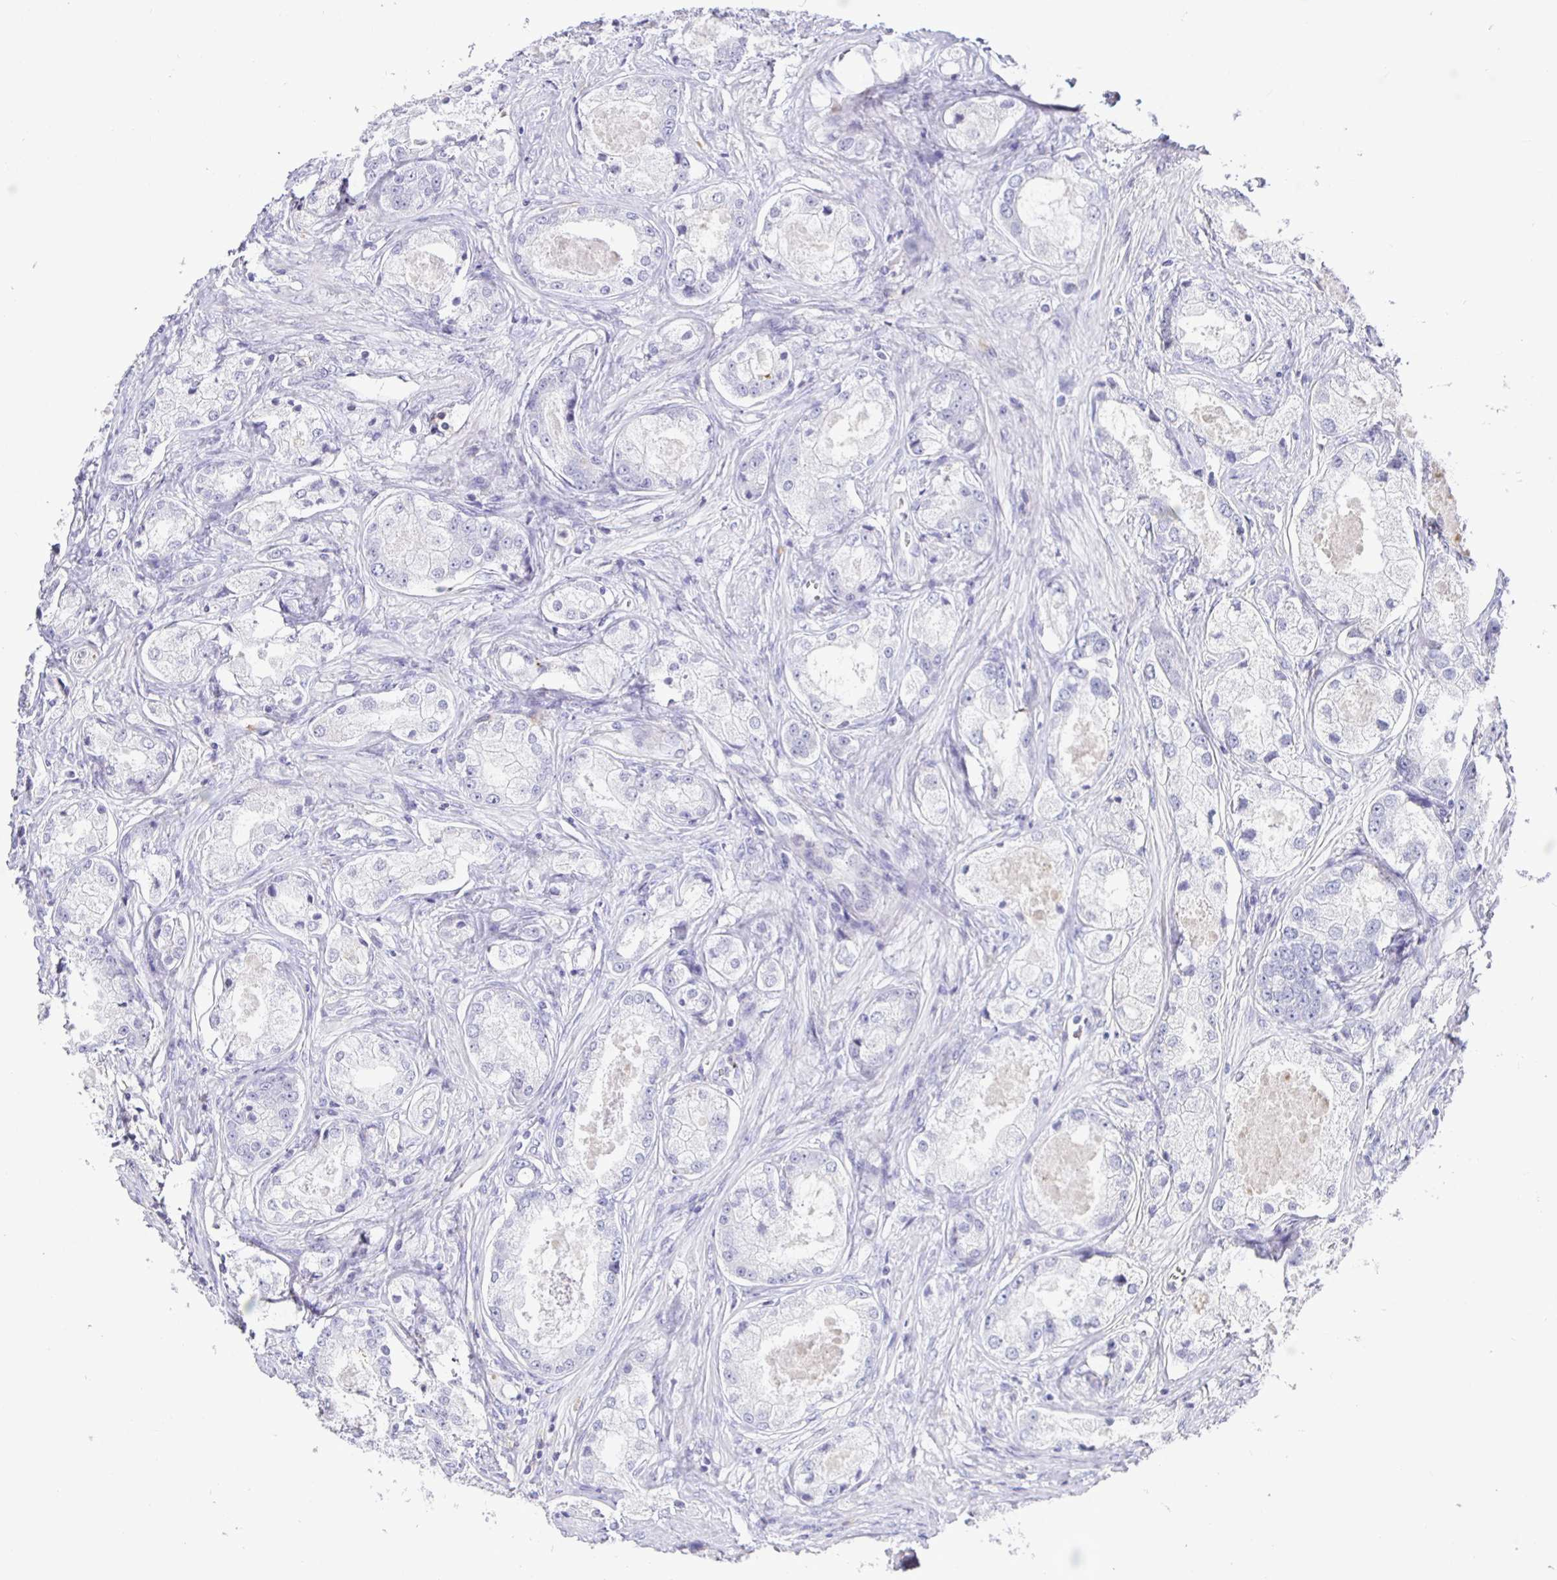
{"staining": {"intensity": "negative", "quantity": "none", "location": "none"}, "tissue": "prostate cancer", "cell_type": "Tumor cells", "image_type": "cancer", "snomed": [{"axis": "morphology", "description": "Adenocarcinoma, Low grade"}, {"axis": "topography", "description": "Prostate"}], "caption": "Immunohistochemical staining of prostate low-grade adenocarcinoma displays no significant expression in tumor cells. (IHC, brightfield microscopy, high magnification).", "gene": "SIRPA", "patient": {"sex": "male", "age": 68}}